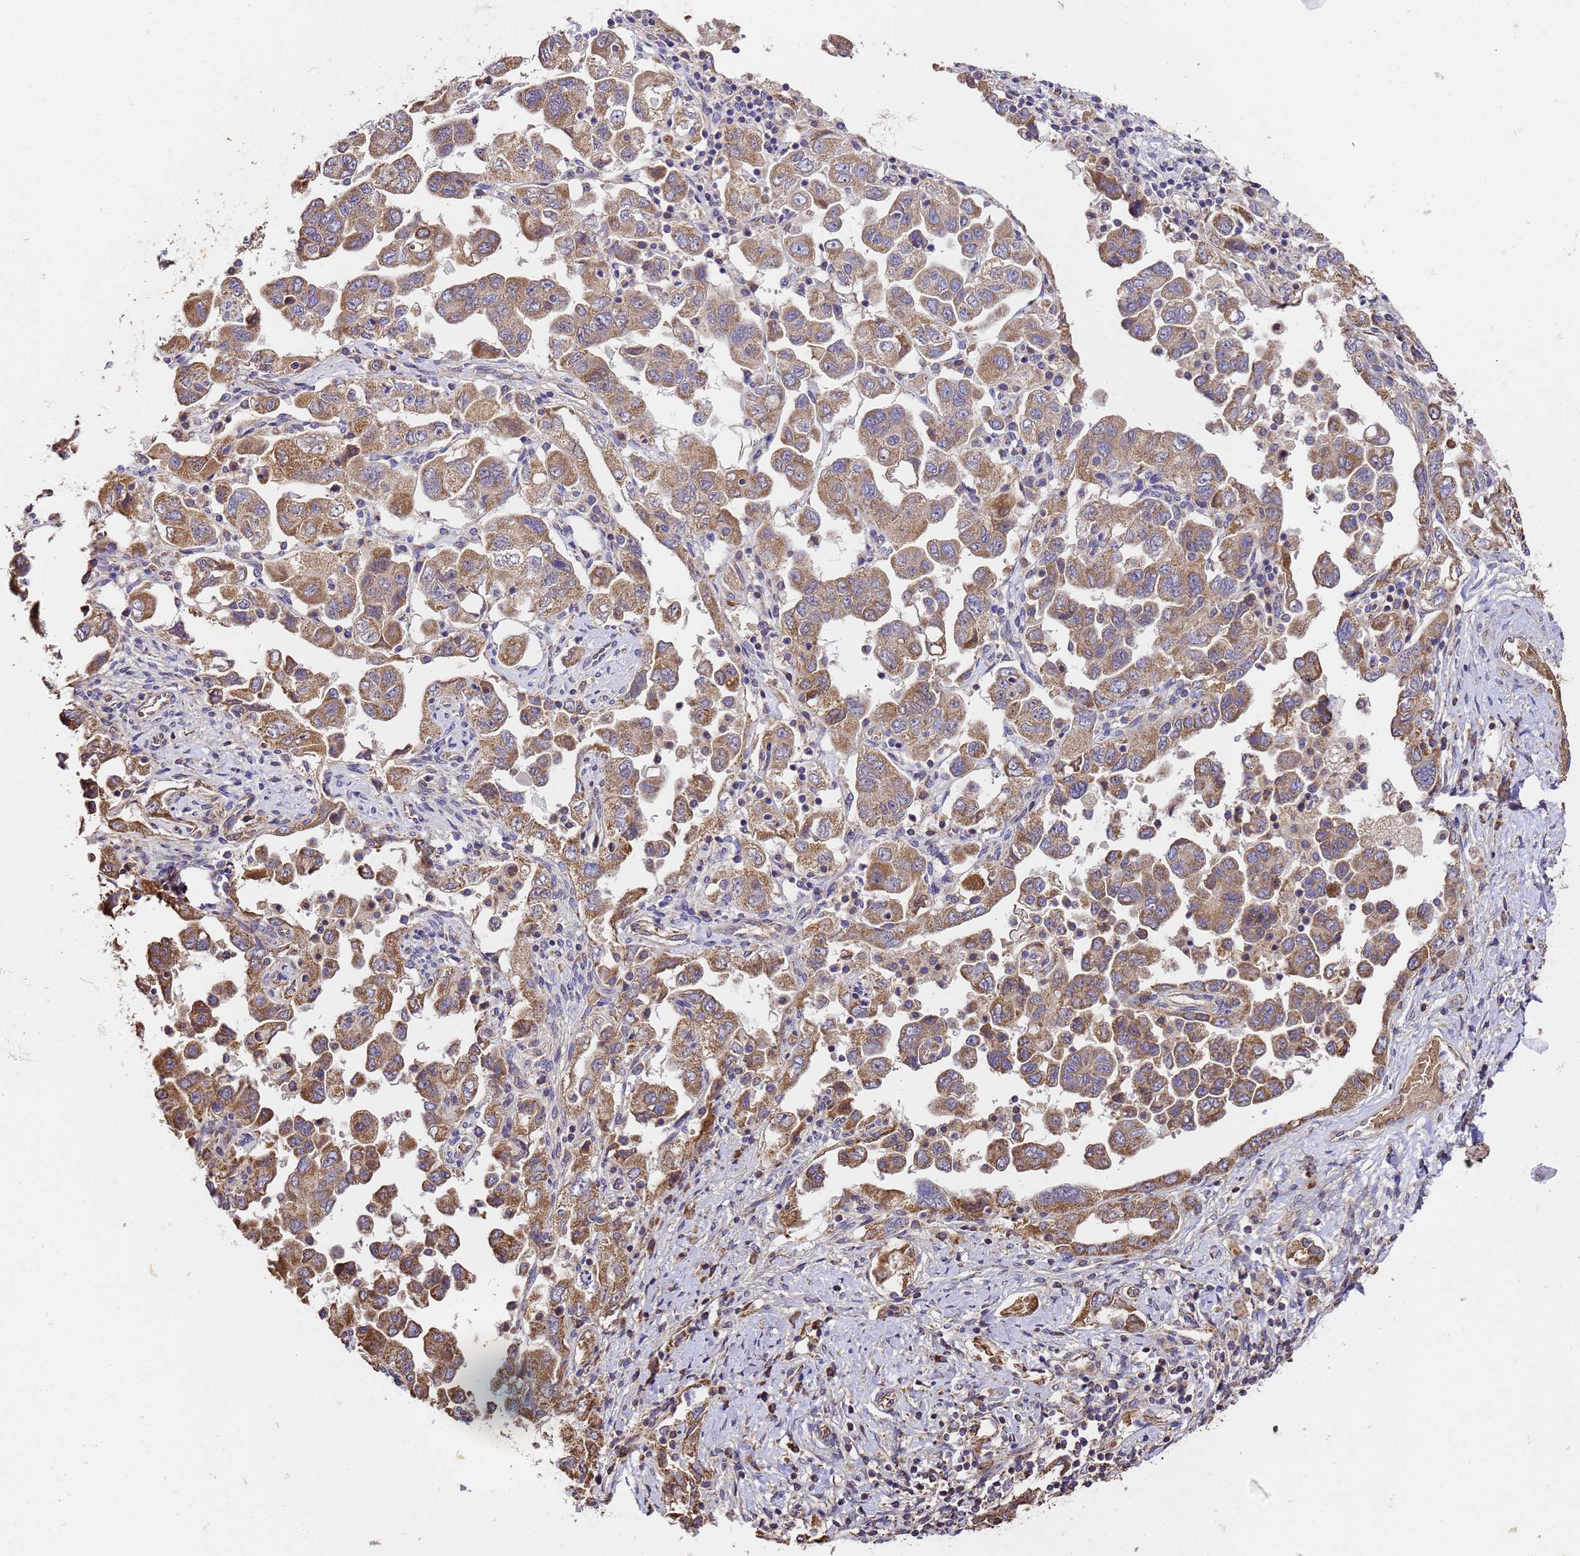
{"staining": {"intensity": "moderate", "quantity": ">75%", "location": "cytoplasmic/membranous"}, "tissue": "ovarian cancer", "cell_type": "Tumor cells", "image_type": "cancer", "snomed": [{"axis": "morphology", "description": "Carcinoma, NOS"}, {"axis": "morphology", "description": "Cystadenocarcinoma, serous, NOS"}, {"axis": "topography", "description": "Ovary"}], "caption": "Moderate cytoplasmic/membranous protein expression is appreciated in approximately >75% of tumor cells in ovarian carcinoma.", "gene": "LRRIQ1", "patient": {"sex": "female", "age": 69}}